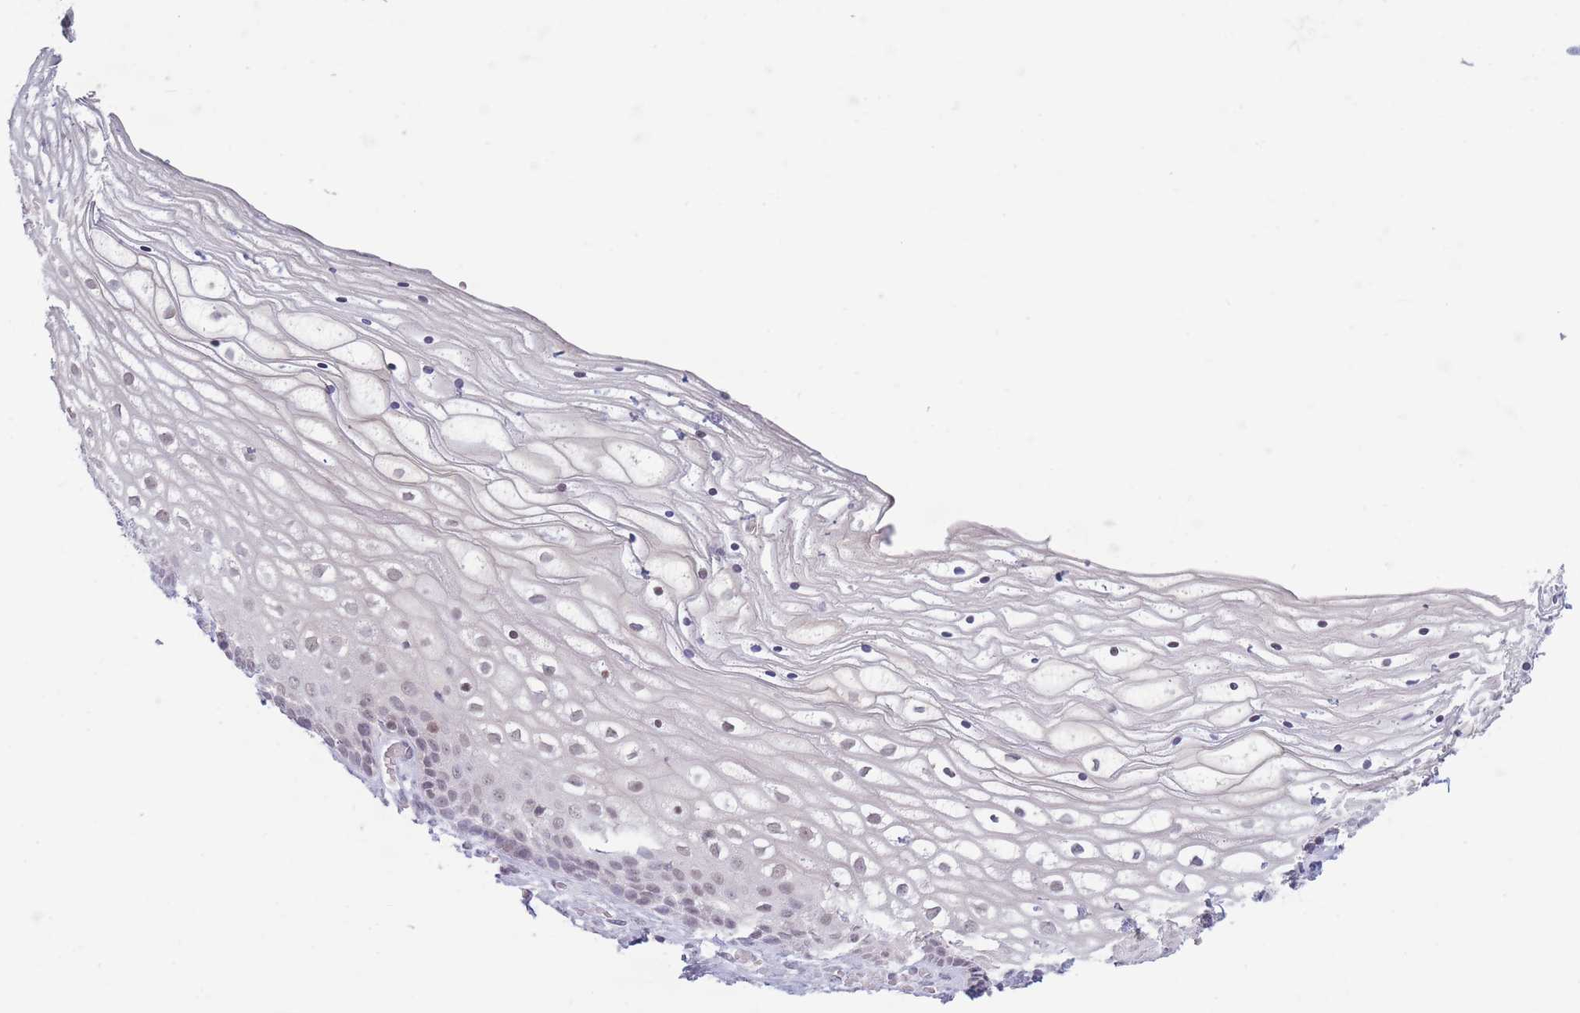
{"staining": {"intensity": "moderate", "quantity": "25%-75%", "location": "nuclear"}, "tissue": "vagina", "cell_type": "Squamous epithelial cells", "image_type": "normal", "snomed": [{"axis": "morphology", "description": "Normal tissue, NOS"}, {"axis": "topography", "description": "Vagina"}], "caption": "The image reveals a brown stain indicating the presence of a protein in the nuclear of squamous epithelial cells in vagina.", "gene": "ARID3B", "patient": {"sex": "female", "age": 59}}